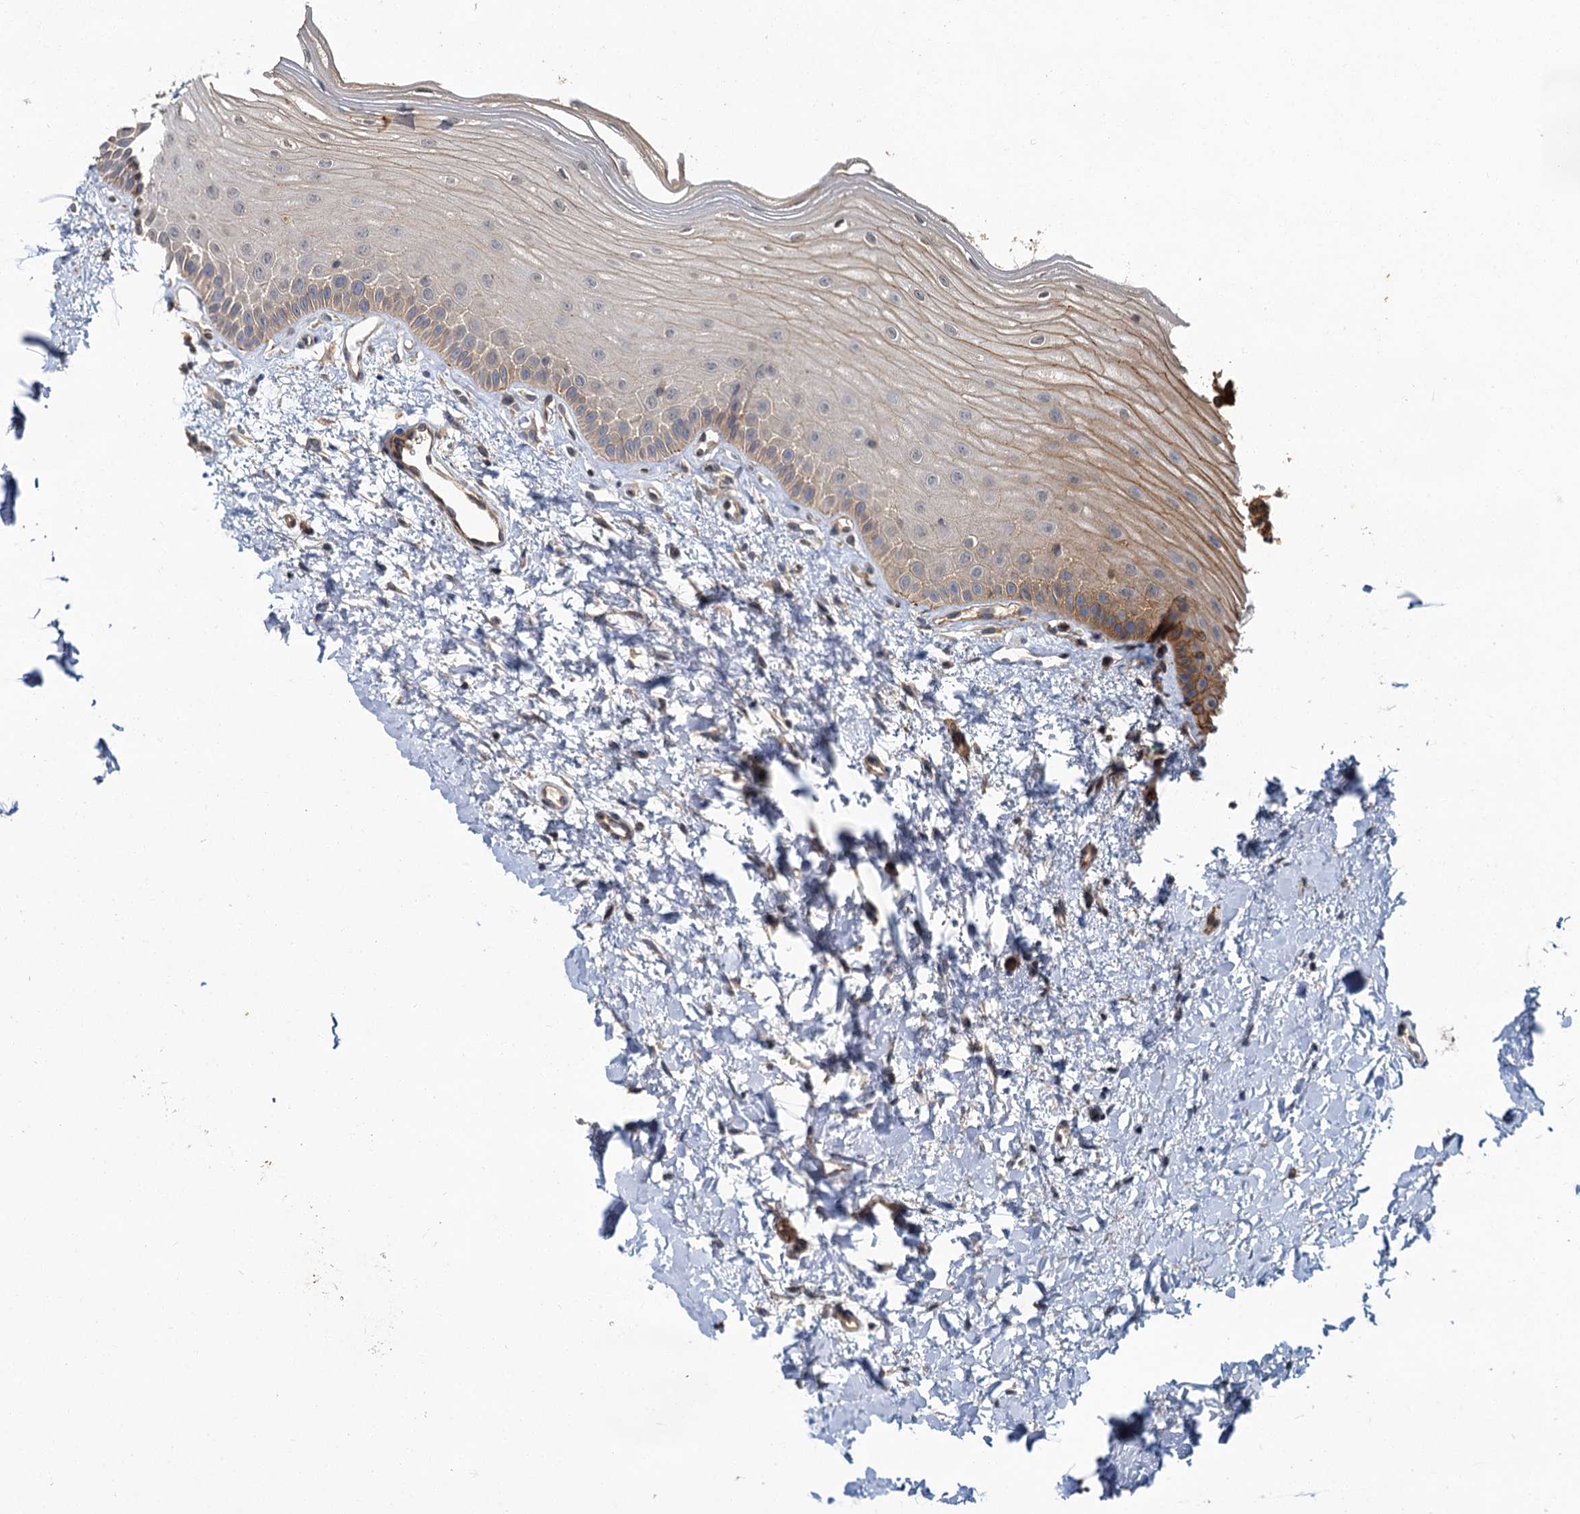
{"staining": {"intensity": "weak", "quantity": "25%-75%", "location": "cytoplasmic/membranous"}, "tissue": "oral mucosa", "cell_type": "Squamous epithelial cells", "image_type": "normal", "snomed": [{"axis": "morphology", "description": "Normal tissue, NOS"}, {"axis": "topography", "description": "Oral tissue"}], "caption": "Immunohistochemical staining of benign human oral mucosa demonstrates weak cytoplasmic/membranous protein expression in about 25%-75% of squamous epithelial cells.", "gene": "ZNF324", "patient": {"sex": "female", "age": 56}}